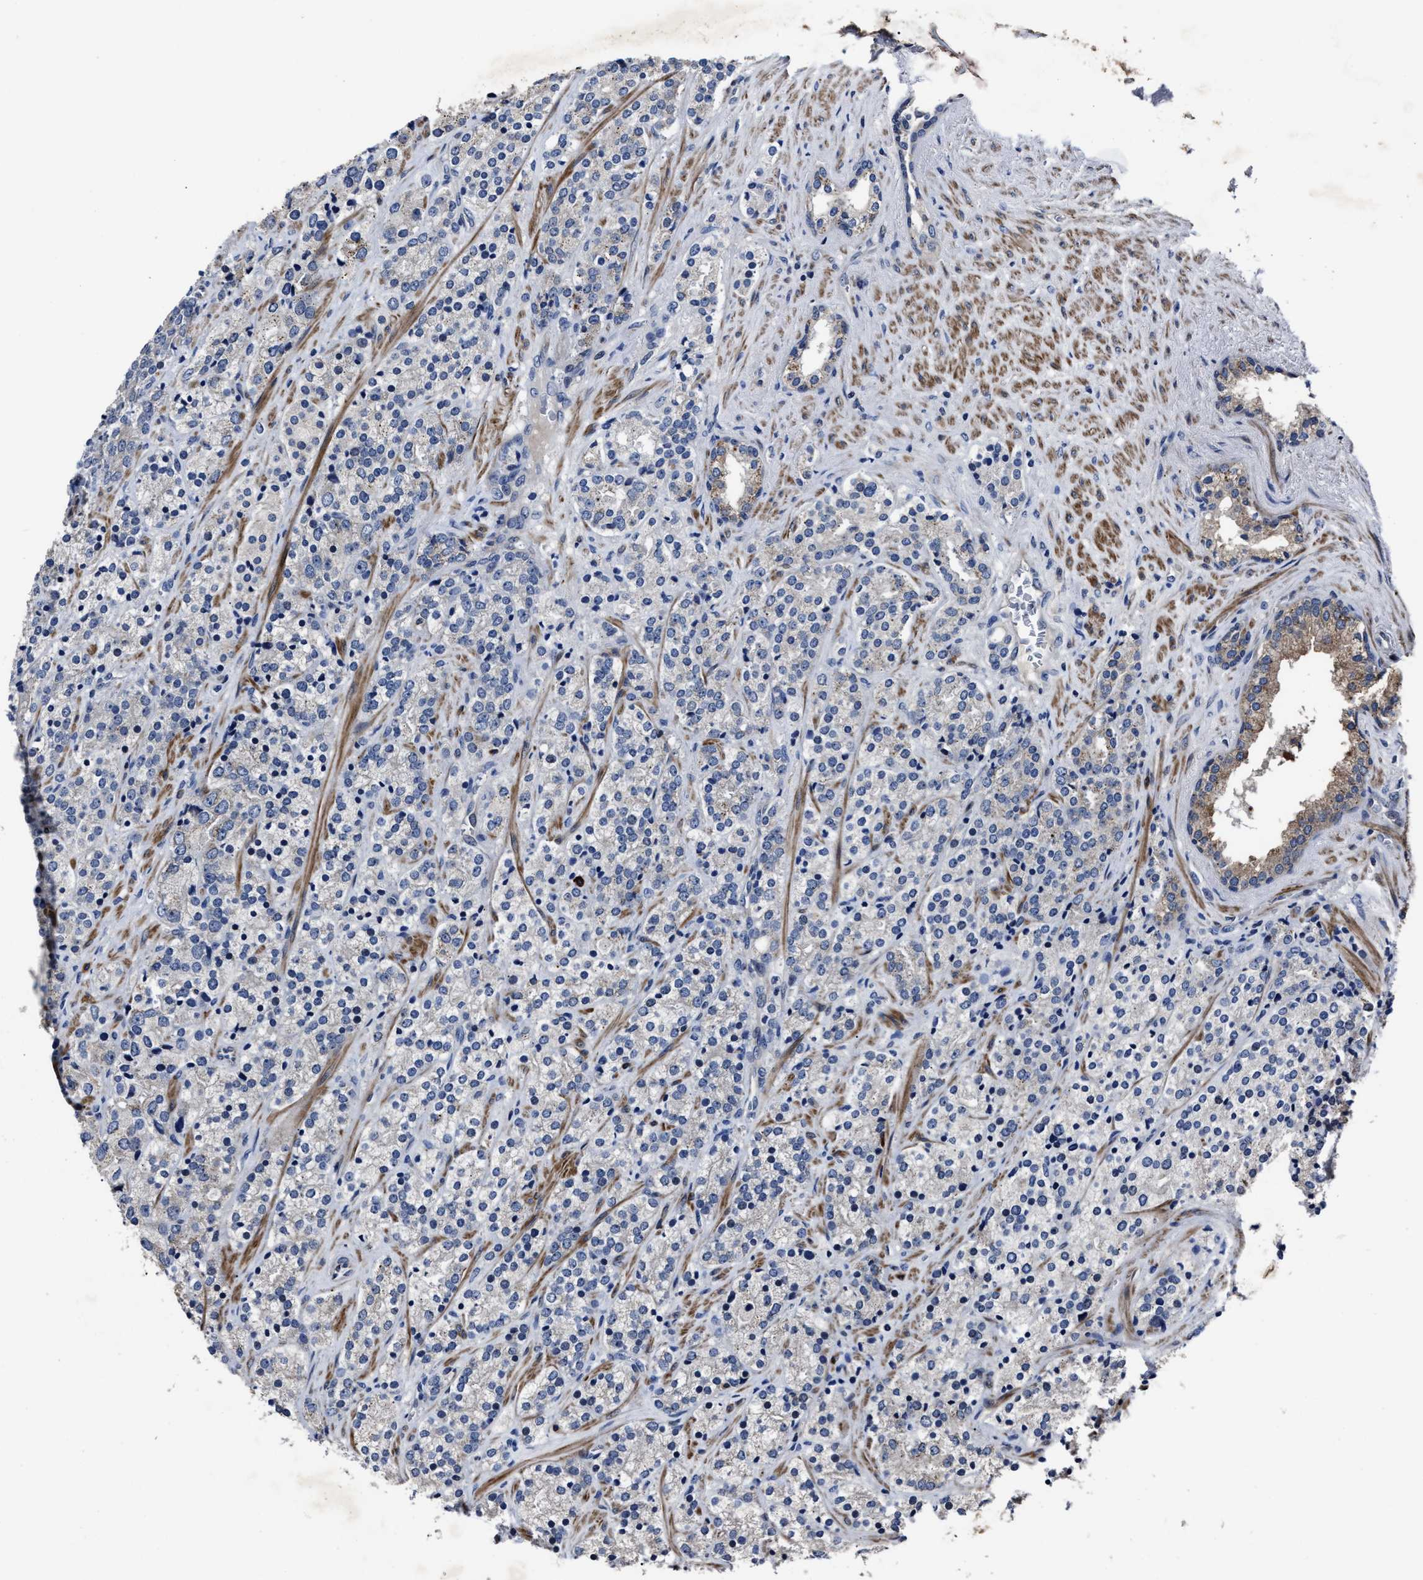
{"staining": {"intensity": "negative", "quantity": "none", "location": "none"}, "tissue": "prostate cancer", "cell_type": "Tumor cells", "image_type": "cancer", "snomed": [{"axis": "morphology", "description": "Adenocarcinoma, High grade"}, {"axis": "topography", "description": "Prostate"}], "caption": "Tumor cells show no significant protein expression in adenocarcinoma (high-grade) (prostate). The staining was performed using DAB to visualize the protein expression in brown, while the nuclei were stained in blue with hematoxylin (Magnification: 20x).", "gene": "RSBN1L", "patient": {"sex": "male", "age": 71}}